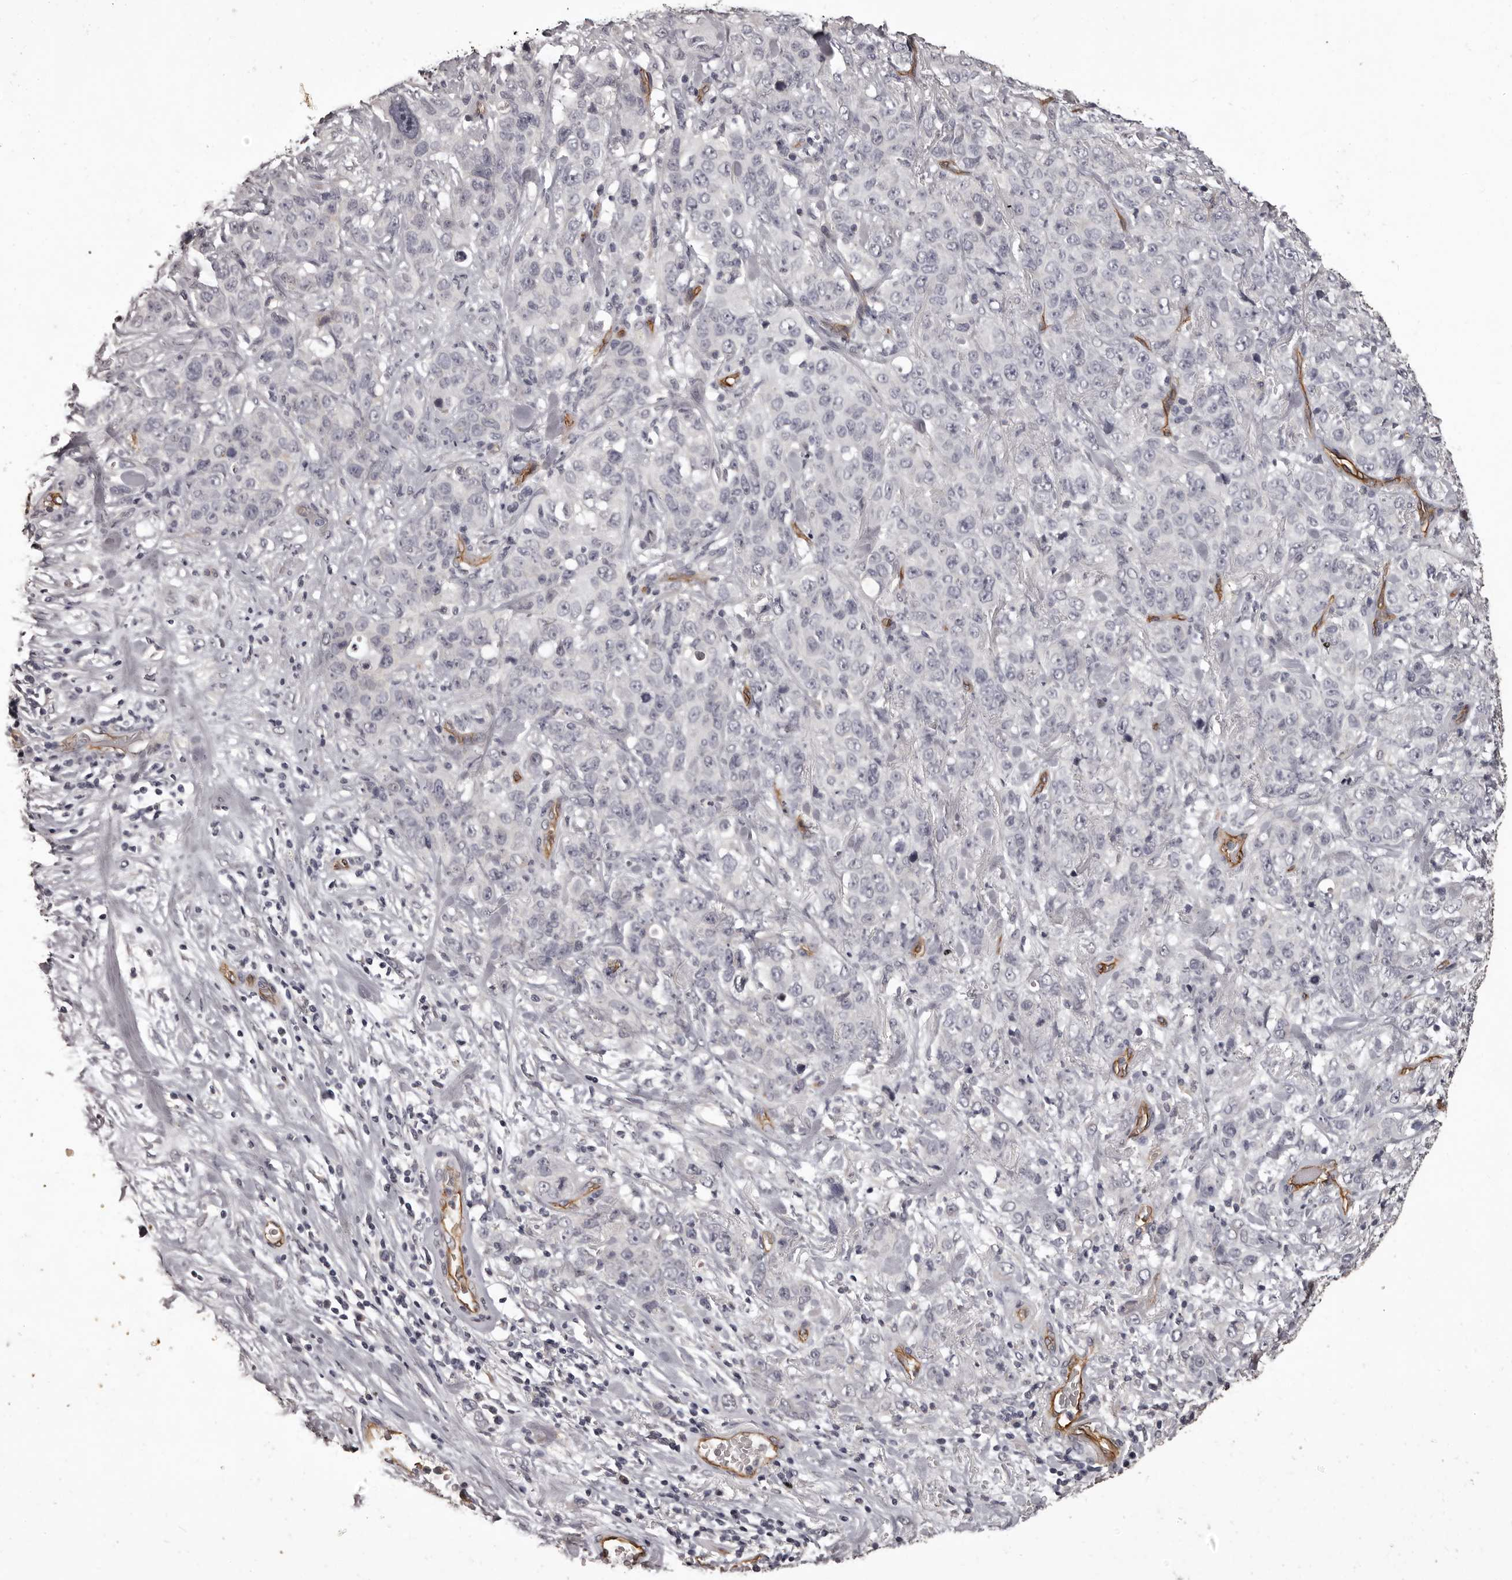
{"staining": {"intensity": "negative", "quantity": "none", "location": "none"}, "tissue": "stomach cancer", "cell_type": "Tumor cells", "image_type": "cancer", "snomed": [{"axis": "morphology", "description": "Adenocarcinoma, NOS"}, {"axis": "topography", "description": "Stomach"}], "caption": "Immunohistochemistry (IHC) photomicrograph of neoplastic tissue: stomach cancer stained with DAB (3,3'-diaminobenzidine) demonstrates no significant protein staining in tumor cells.", "gene": "GPR78", "patient": {"sex": "male", "age": 48}}